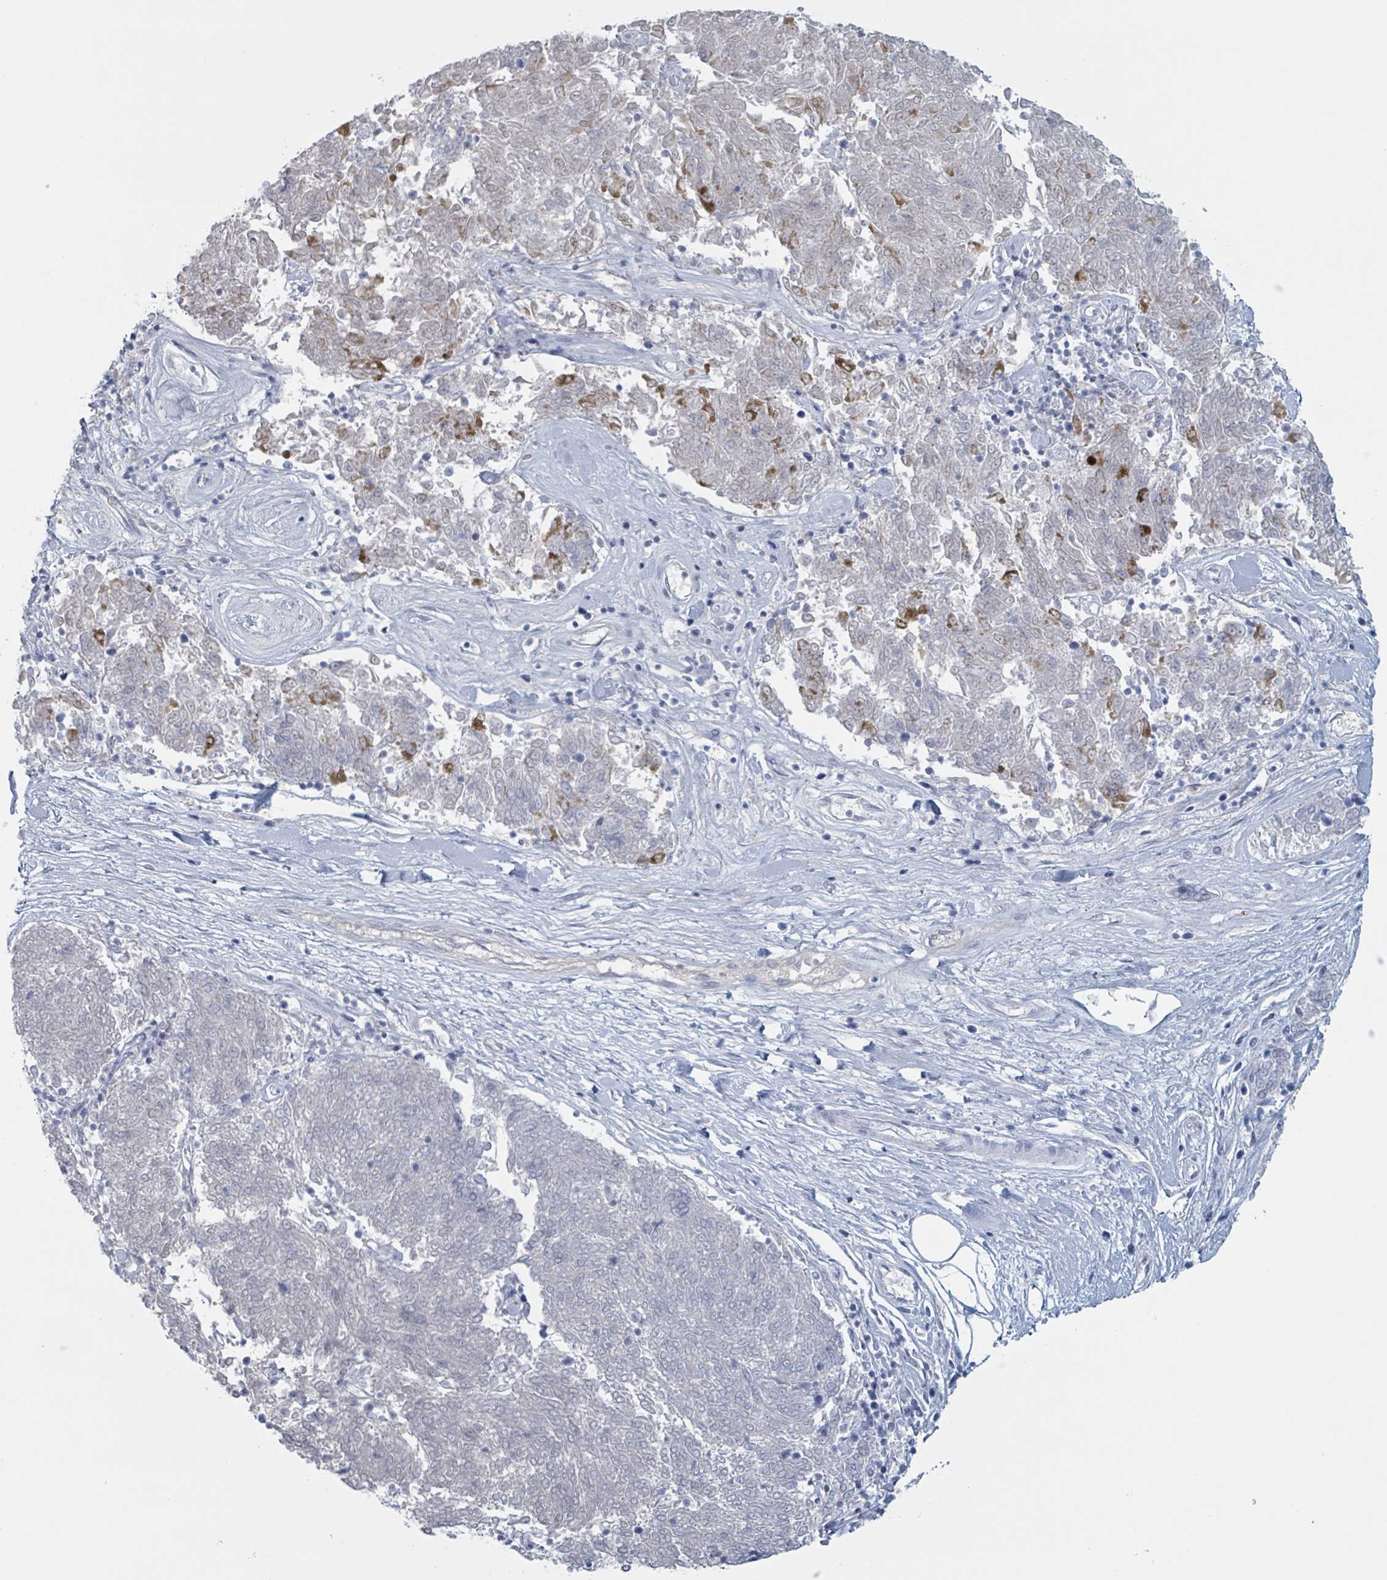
{"staining": {"intensity": "negative", "quantity": "none", "location": "none"}, "tissue": "melanoma", "cell_type": "Tumor cells", "image_type": "cancer", "snomed": [{"axis": "morphology", "description": "Malignant melanoma, NOS"}, {"axis": "topography", "description": "Skin"}], "caption": "Malignant melanoma stained for a protein using IHC shows no staining tumor cells.", "gene": "KLK4", "patient": {"sex": "female", "age": 72}}